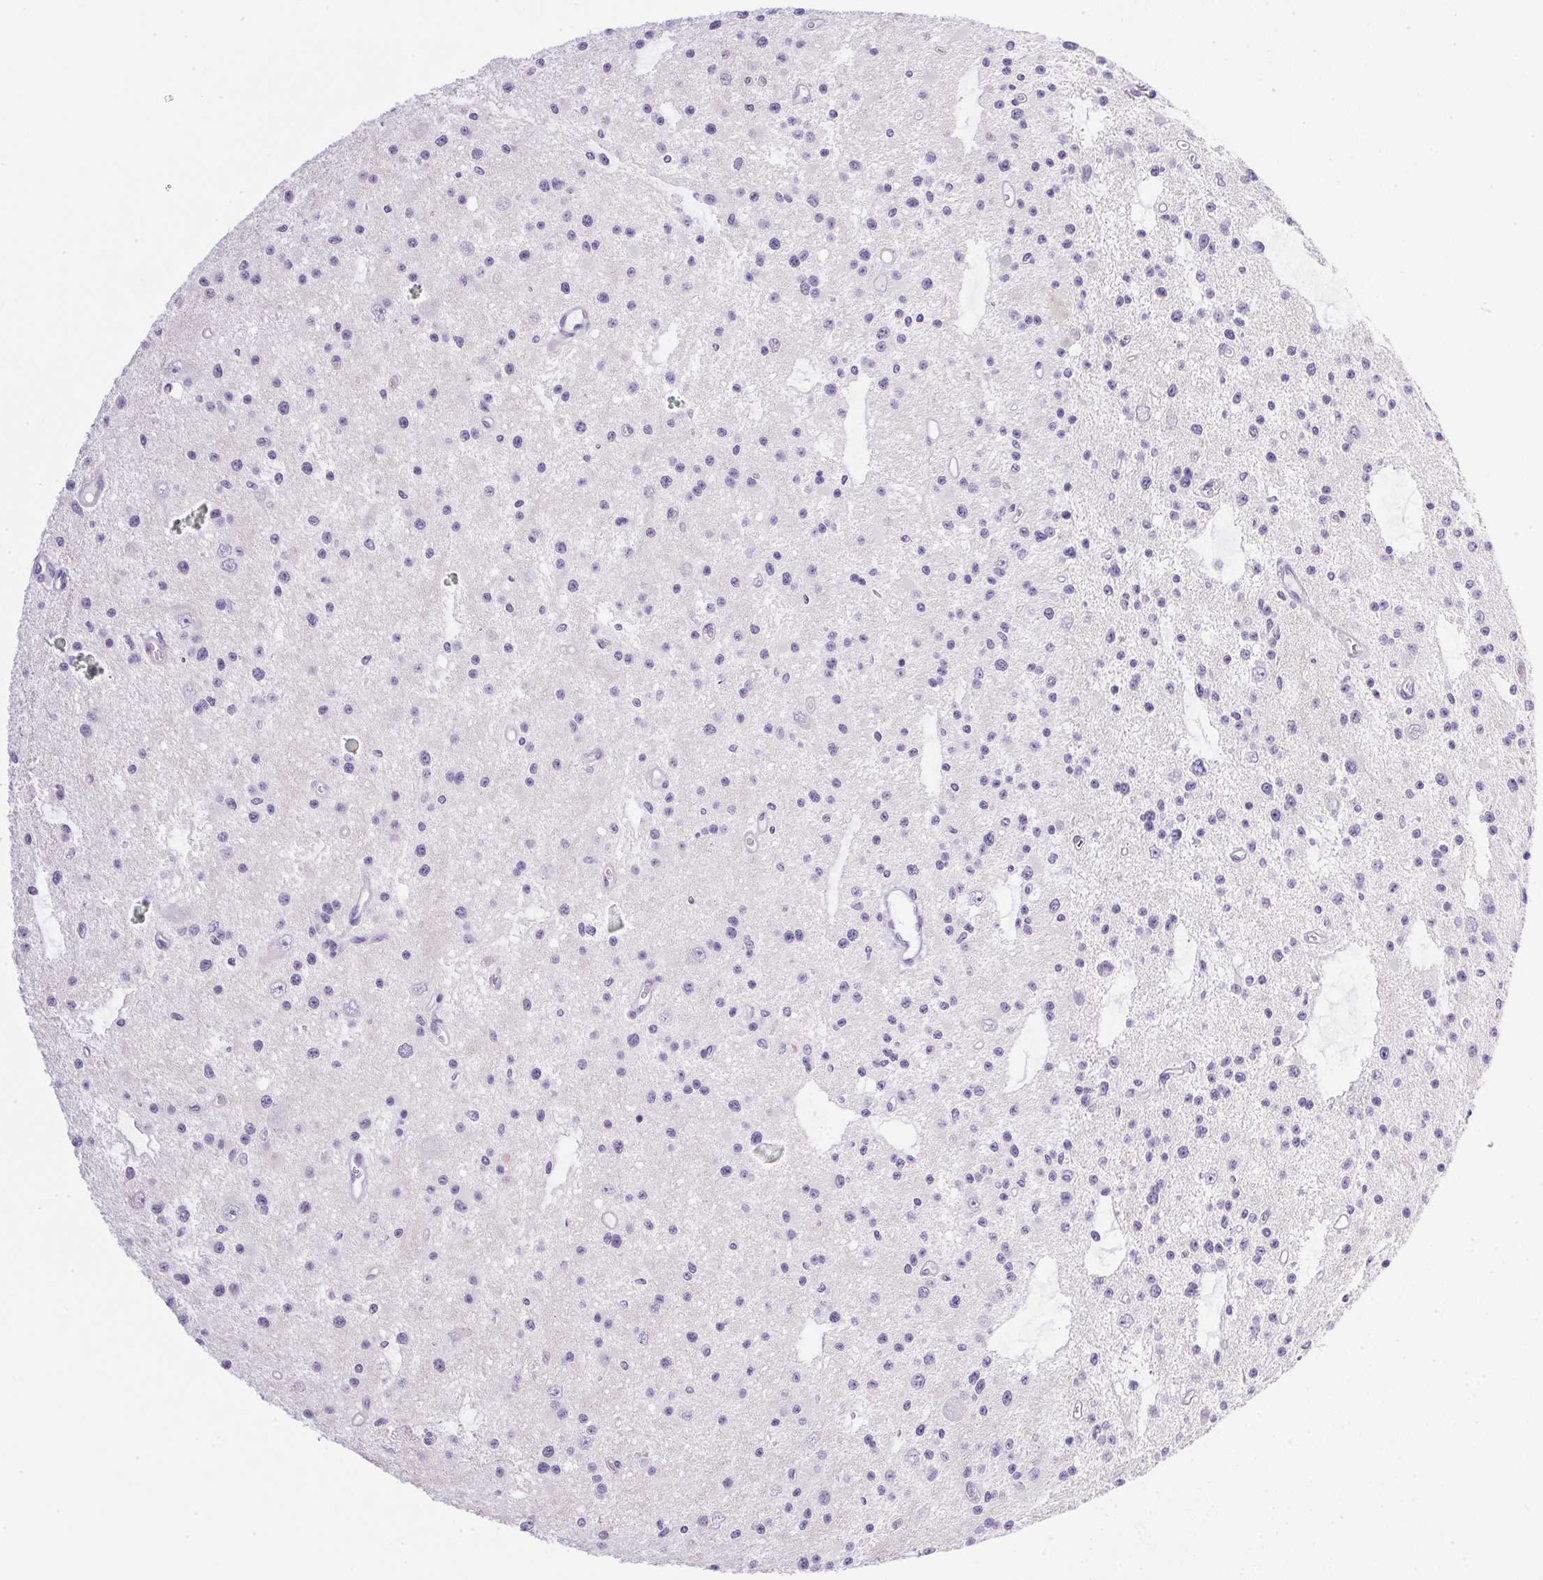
{"staining": {"intensity": "negative", "quantity": "none", "location": "none"}, "tissue": "glioma", "cell_type": "Tumor cells", "image_type": "cancer", "snomed": [{"axis": "morphology", "description": "Glioma, malignant, Low grade"}, {"axis": "topography", "description": "Brain"}], "caption": "Immunohistochemistry of low-grade glioma (malignant) reveals no positivity in tumor cells.", "gene": "ATP6V0A4", "patient": {"sex": "male", "age": 43}}